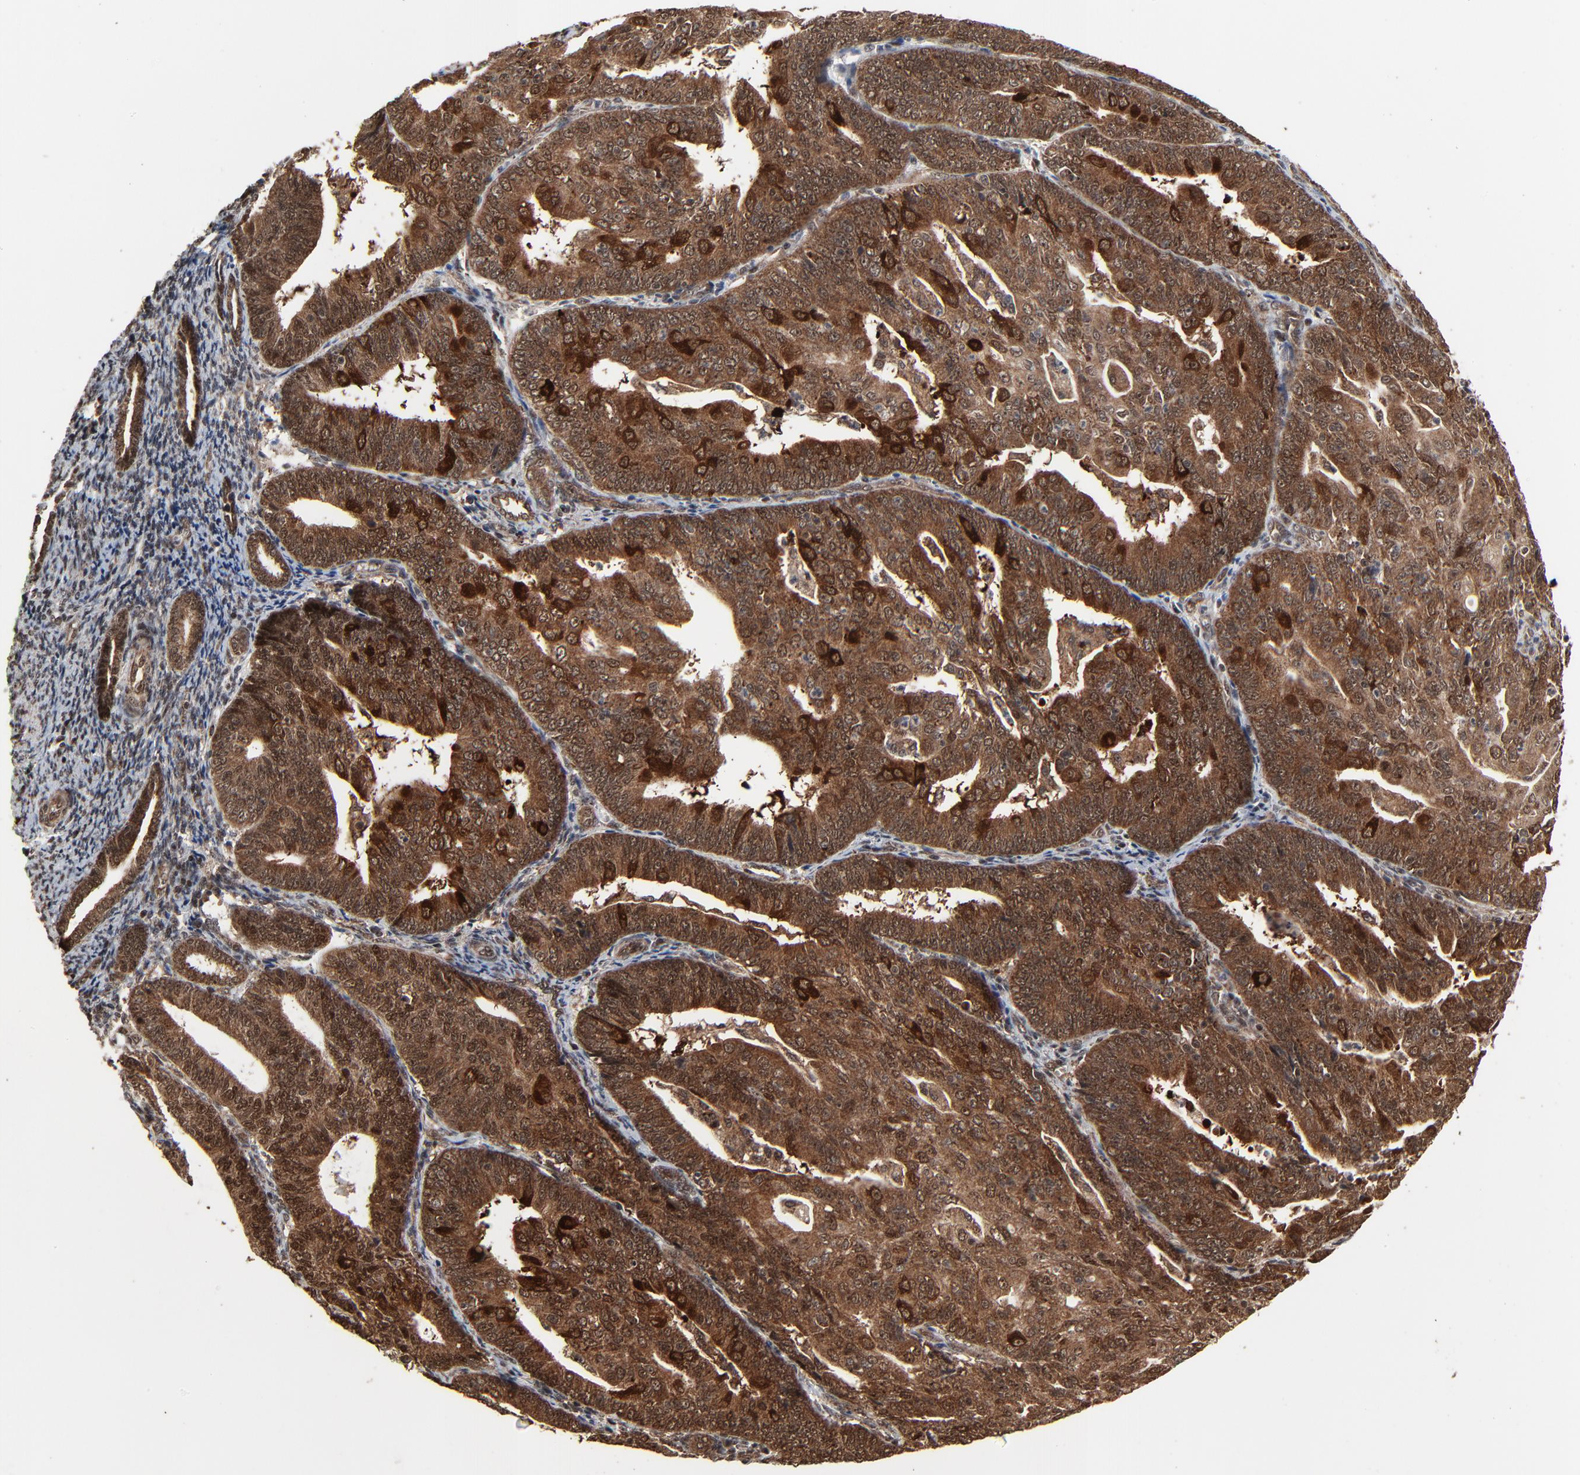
{"staining": {"intensity": "strong", "quantity": ">75%", "location": "cytoplasmic/membranous,nuclear"}, "tissue": "endometrial cancer", "cell_type": "Tumor cells", "image_type": "cancer", "snomed": [{"axis": "morphology", "description": "Adenocarcinoma, NOS"}, {"axis": "topography", "description": "Endometrium"}], "caption": "A histopathology image of endometrial adenocarcinoma stained for a protein exhibits strong cytoplasmic/membranous and nuclear brown staining in tumor cells. The protein is shown in brown color, while the nuclei are stained blue.", "gene": "RHOJ", "patient": {"sex": "female", "age": 56}}